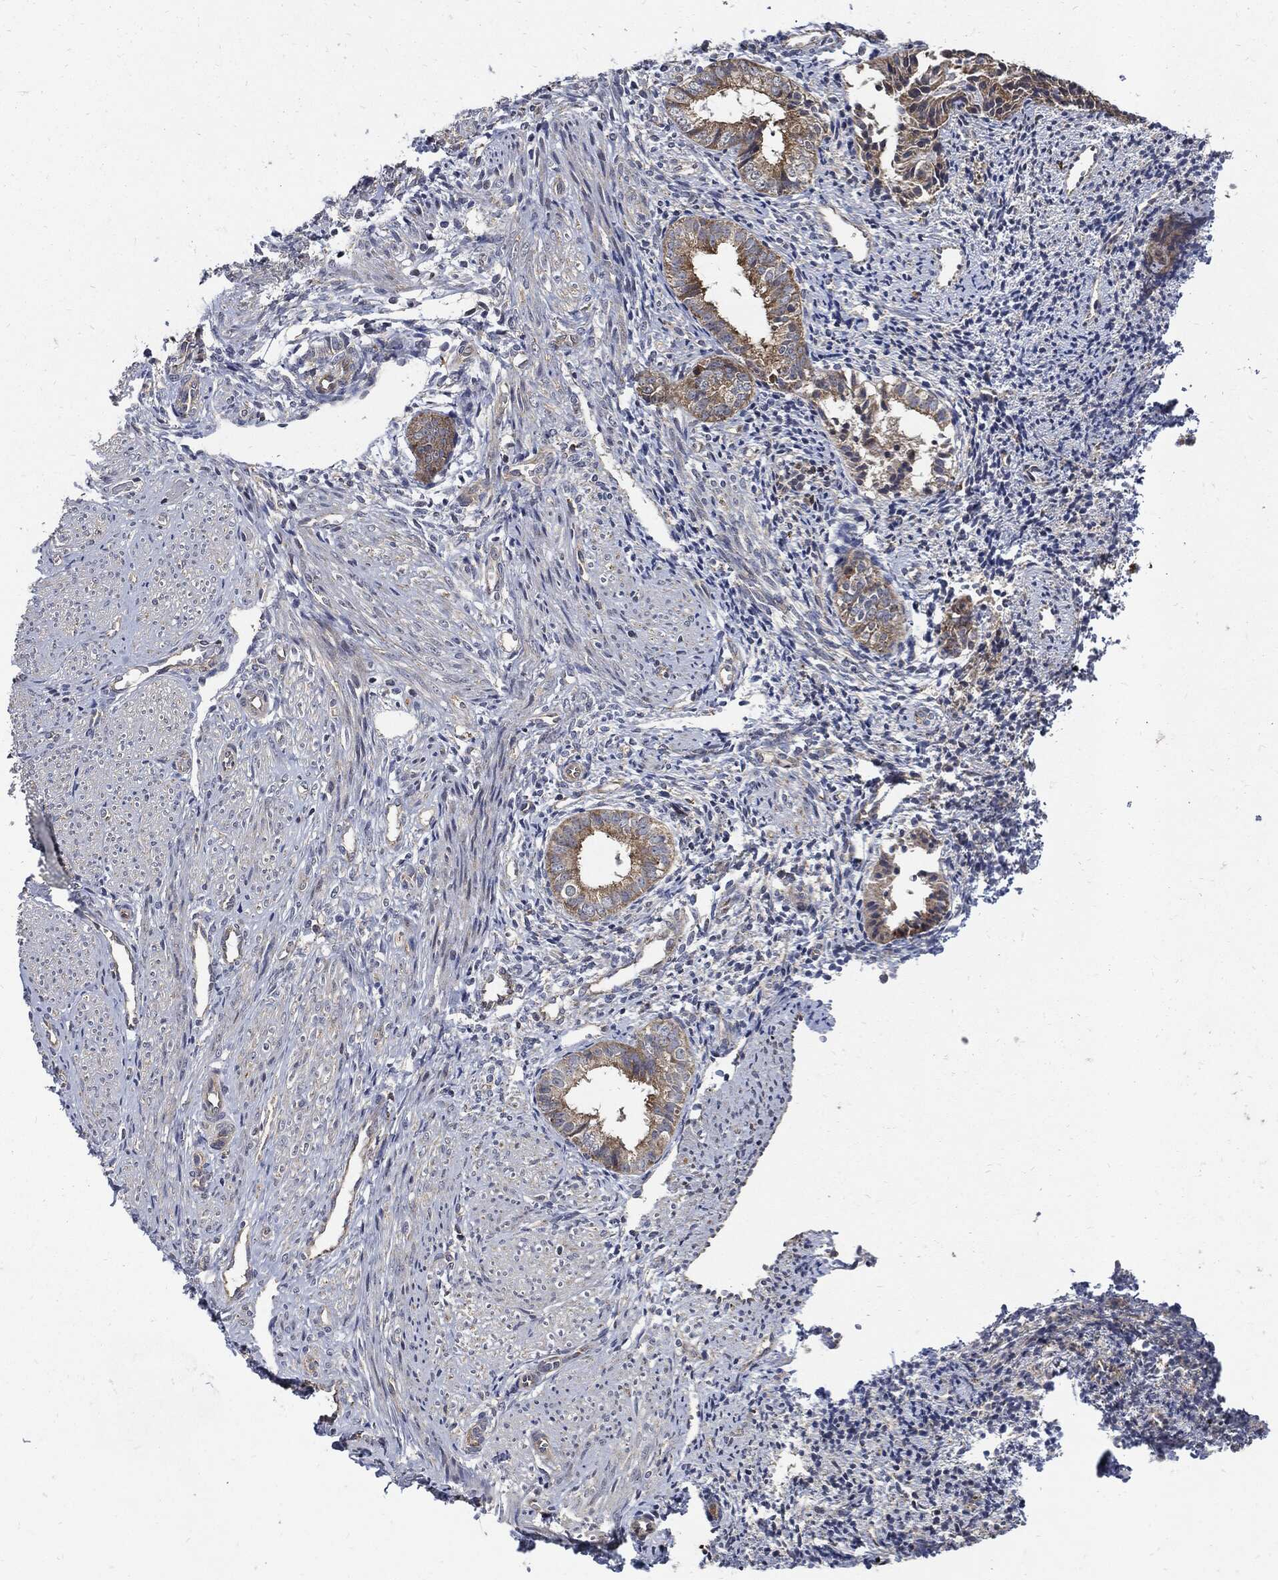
{"staining": {"intensity": "negative", "quantity": "none", "location": "none"}, "tissue": "endometrium", "cell_type": "Cells in endometrial stroma", "image_type": "normal", "snomed": [{"axis": "morphology", "description": "Normal tissue, NOS"}, {"axis": "topography", "description": "Endometrium"}], "caption": "Endometrium stained for a protein using IHC displays no positivity cells in endometrial stroma.", "gene": "SLC31A2", "patient": {"sex": "female", "age": 47}}